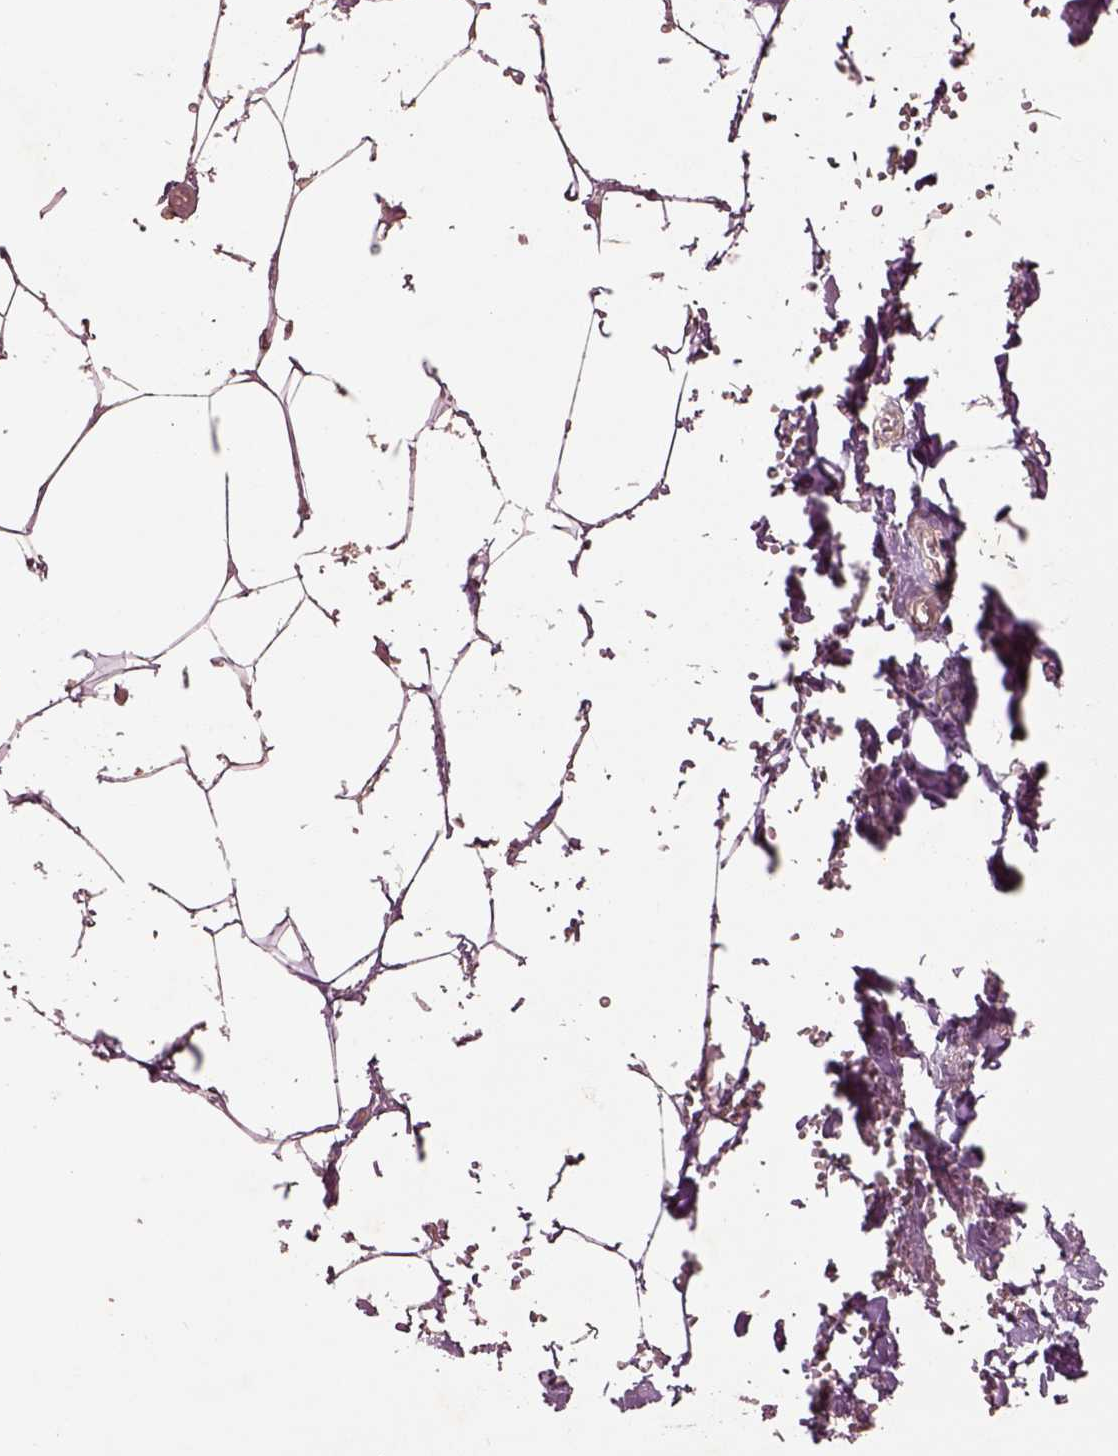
{"staining": {"intensity": "weak", "quantity": ">75%", "location": "cytoplasmic/membranous"}, "tissue": "adipose tissue", "cell_type": "Adipocytes", "image_type": "normal", "snomed": [{"axis": "morphology", "description": "Normal tissue, NOS"}, {"axis": "topography", "description": "Prostate"}, {"axis": "topography", "description": "Peripheral nerve tissue"}], "caption": "Approximately >75% of adipocytes in normal human adipose tissue display weak cytoplasmic/membranous protein expression as visualized by brown immunohistochemical staining.", "gene": "SLC25A31", "patient": {"sex": "male", "age": 55}}